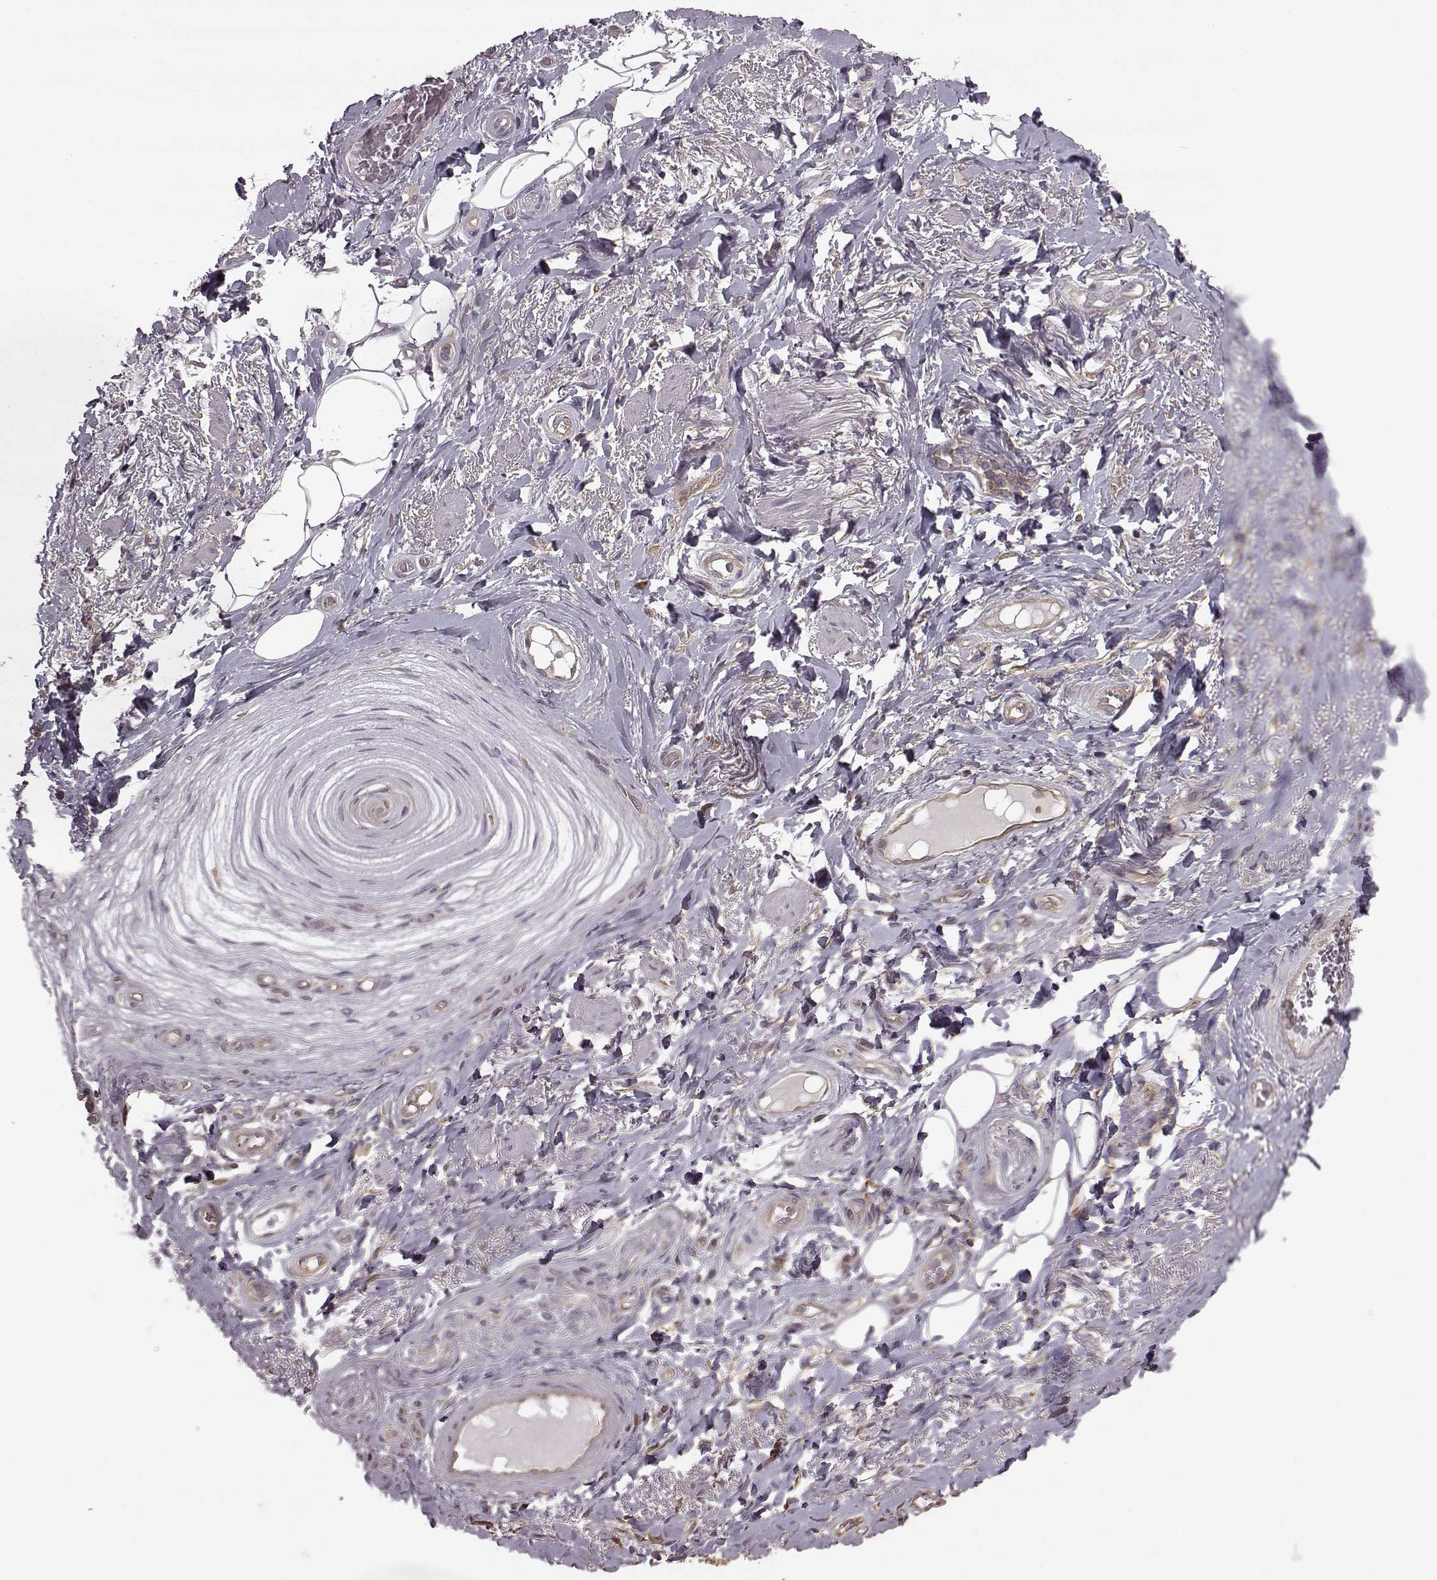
{"staining": {"intensity": "negative", "quantity": "none", "location": "none"}, "tissue": "adipose tissue", "cell_type": "Adipocytes", "image_type": "normal", "snomed": [{"axis": "morphology", "description": "Normal tissue, NOS"}, {"axis": "topography", "description": "Anal"}, {"axis": "topography", "description": "Peripheral nerve tissue"}], "caption": "An immunohistochemistry micrograph of normal adipose tissue is shown. There is no staining in adipocytes of adipose tissue. (Immunohistochemistry (ihc), brightfield microscopy, high magnification).", "gene": "NME1", "patient": {"sex": "male", "age": 53}}